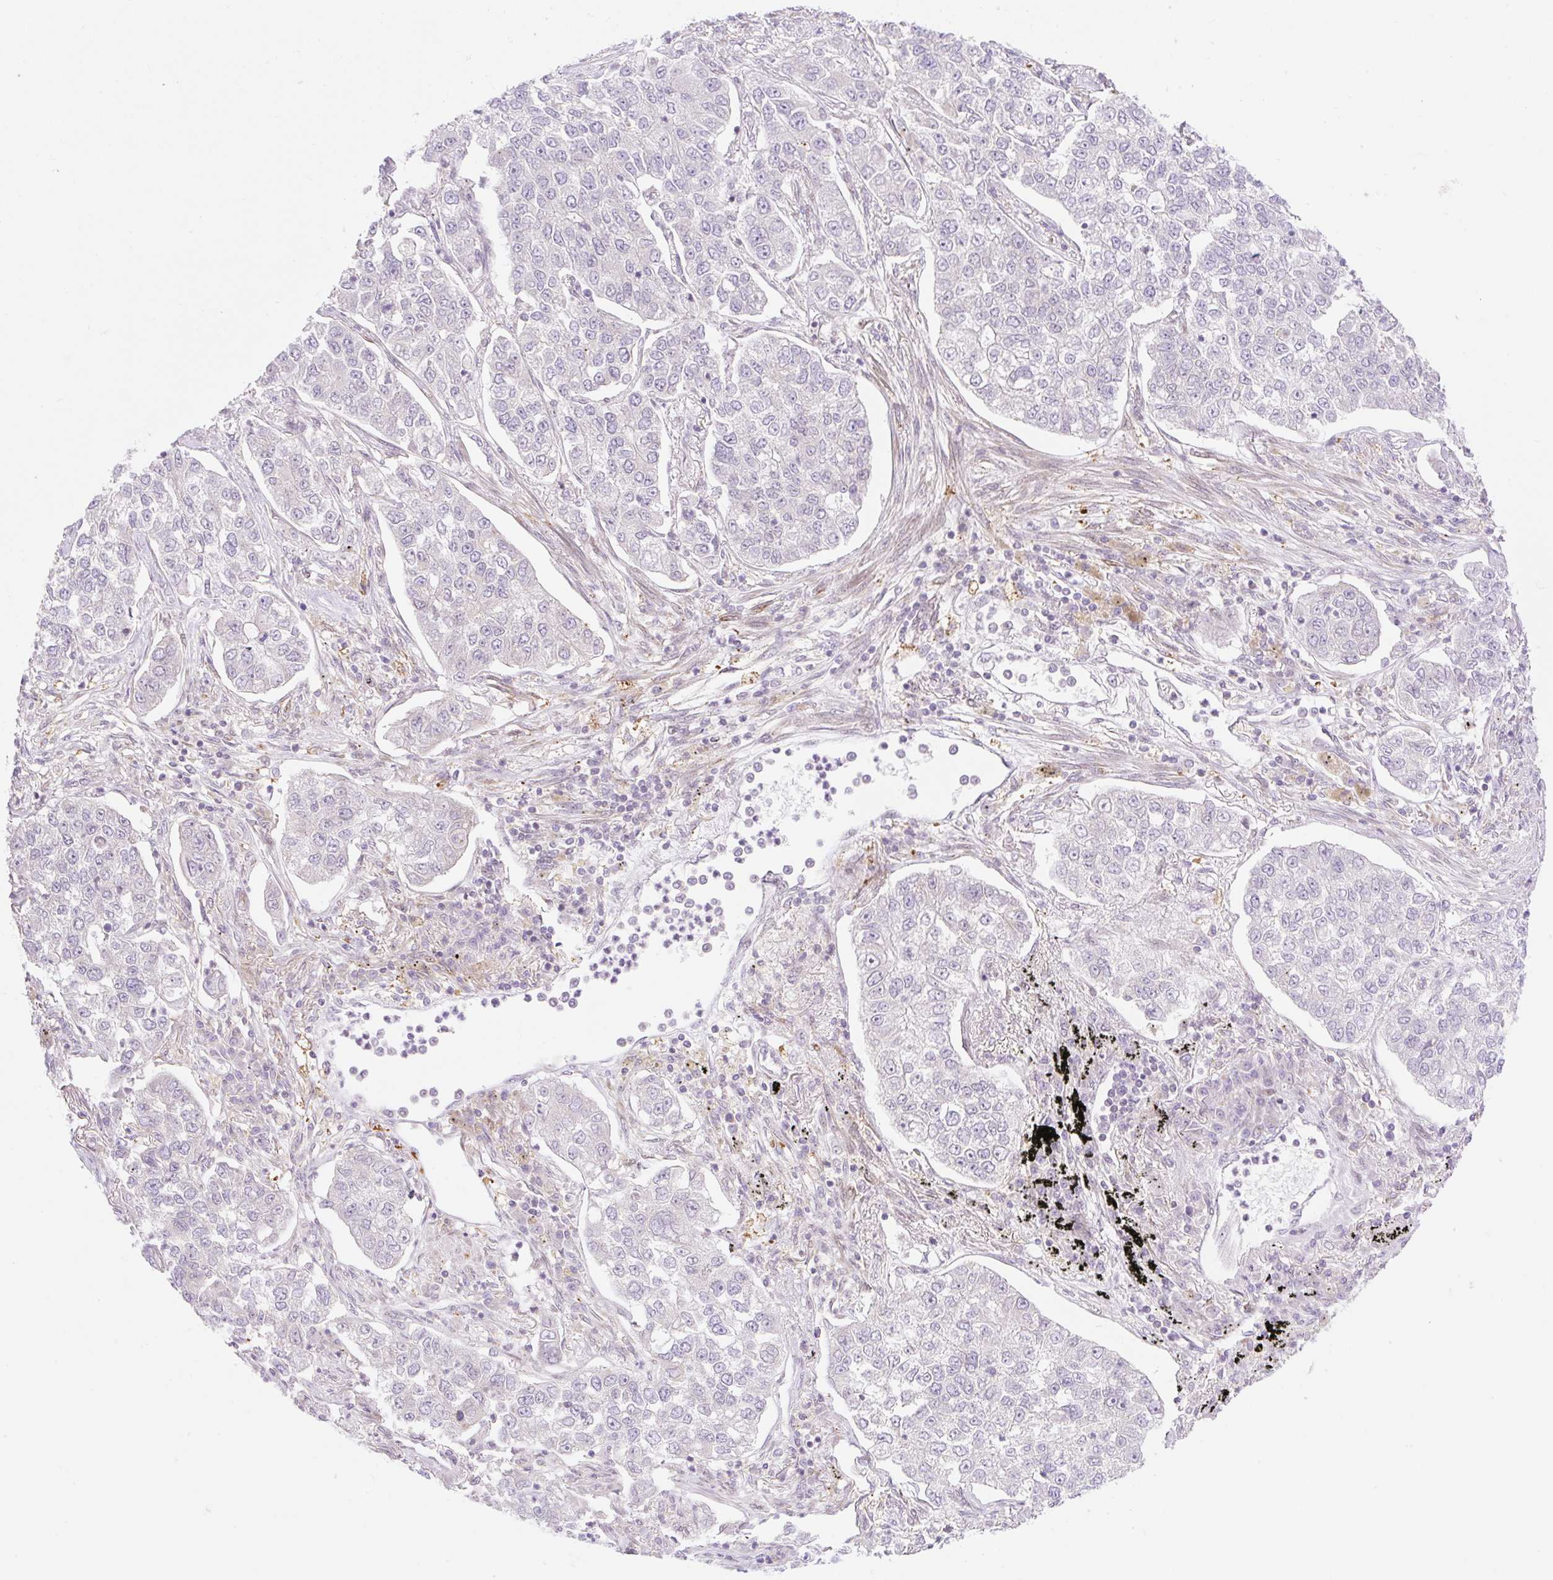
{"staining": {"intensity": "negative", "quantity": "none", "location": "none"}, "tissue": "lung cancer", "cell_type": "Tumor cells", "image_type": "cancer", "snomed": [{"axis": "morphology", "description": "Adenocarcinoma, NOS"}, {"axis": "topography", "description": "Lung"}], "caption": "Immunohistochemistry histopathology image of neoplastic tissue: human lung adenocarcinoma stained with DAB (3,3'-diaminobenzidine) exhibits no significant protein expression in tumor cells.", "gene": "ZFP41", "patient": {"sex": "male", "age": 49}}